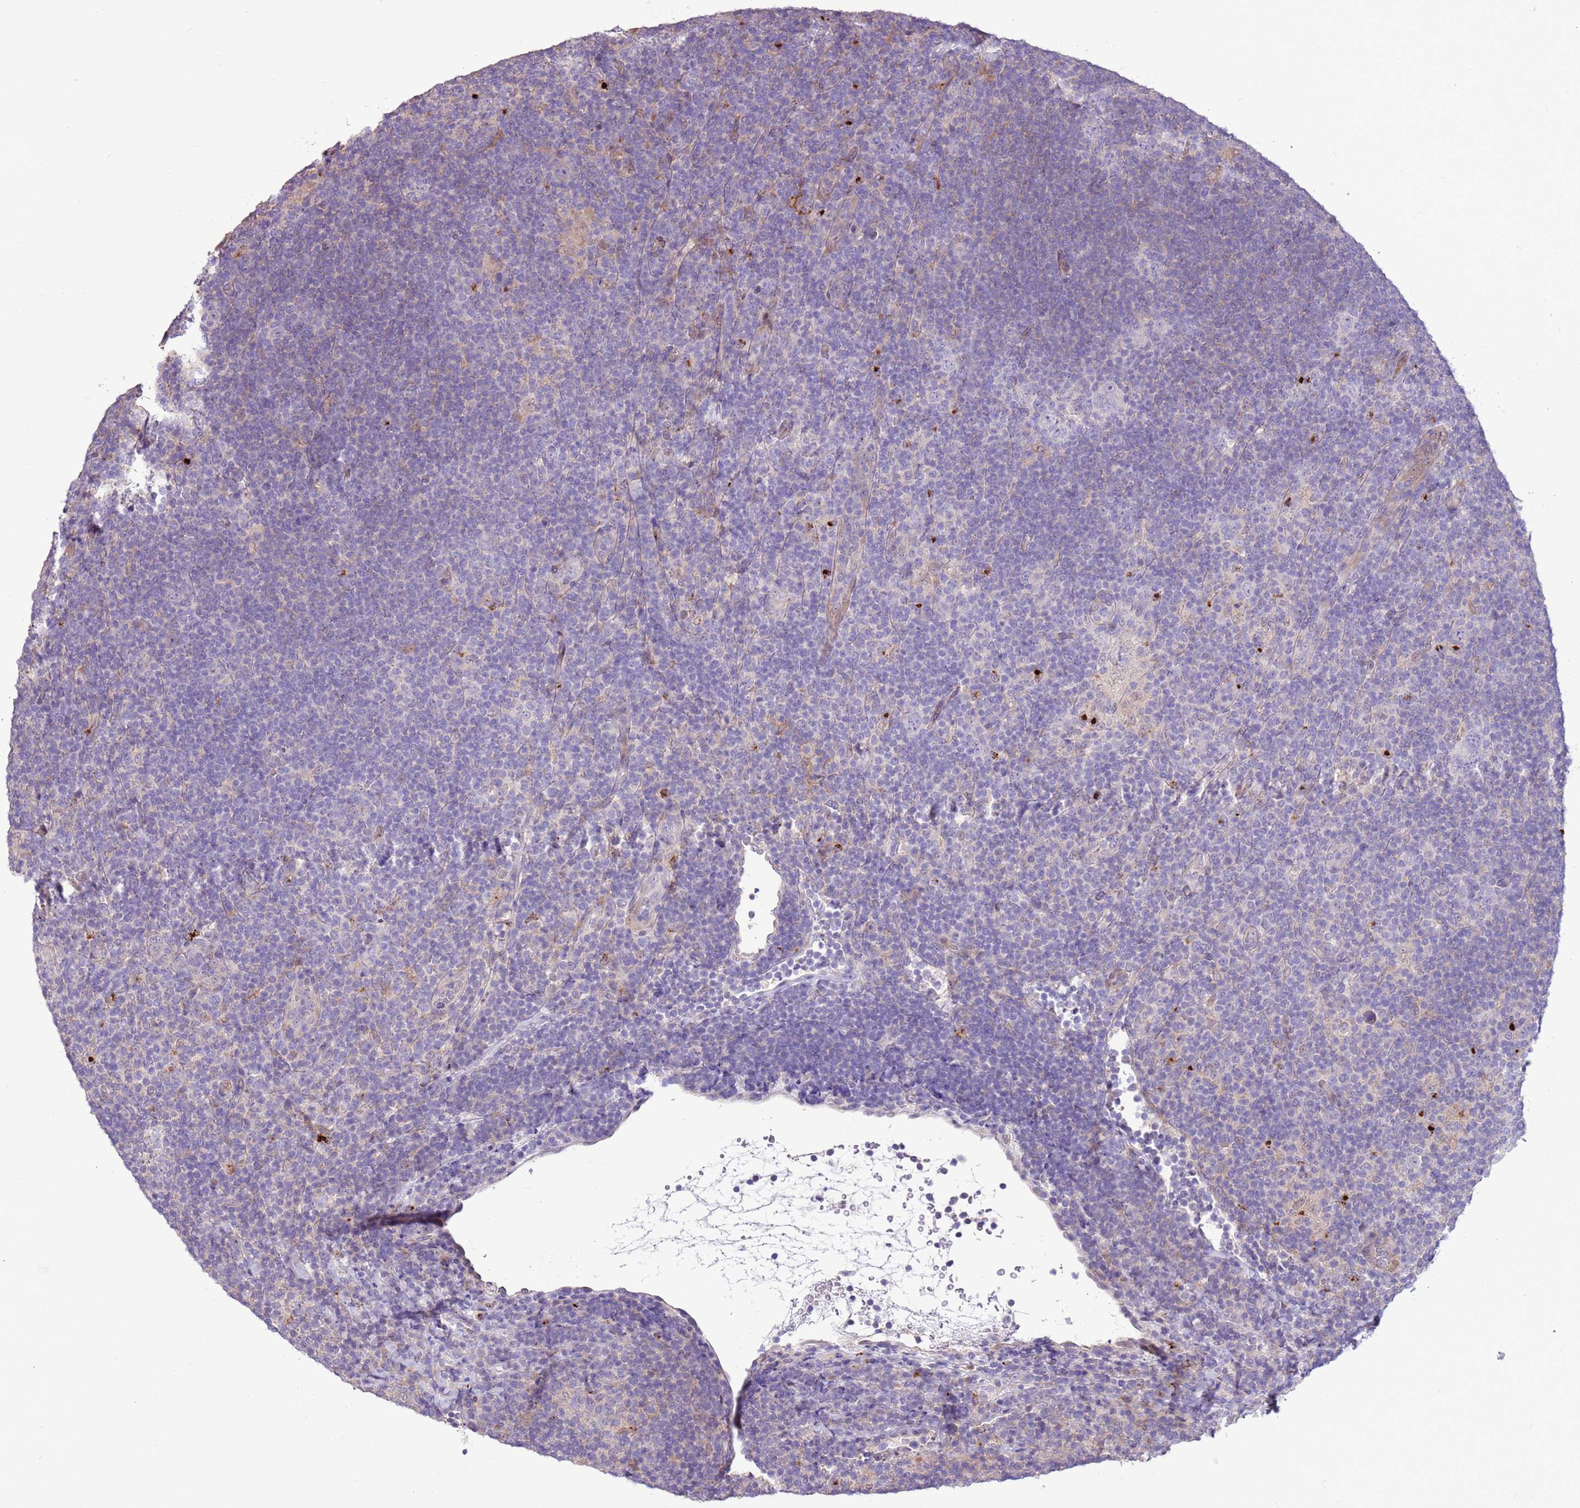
{"staining": {"intensity": "negative", "quantity": "none", "location": "none"}, "tissue": "lymphoma", "cell_type": "Tumor cells", "image_type": "cancer", "snomed": [{"axis": "morphology", "description": "Hodgkin's disease, NOS"}, {"axis": "topography", "description": "Lymph node"}], "caption": "An immunohistochemistry photomicrograph of lymphoma is shown. There is no staining in tumor cells of lymphoma. (Immunohistochemistry, brightfield microscopy, high magnification).", "gene": "LGI4", "patient": {"sex": "female", "age": 57}}